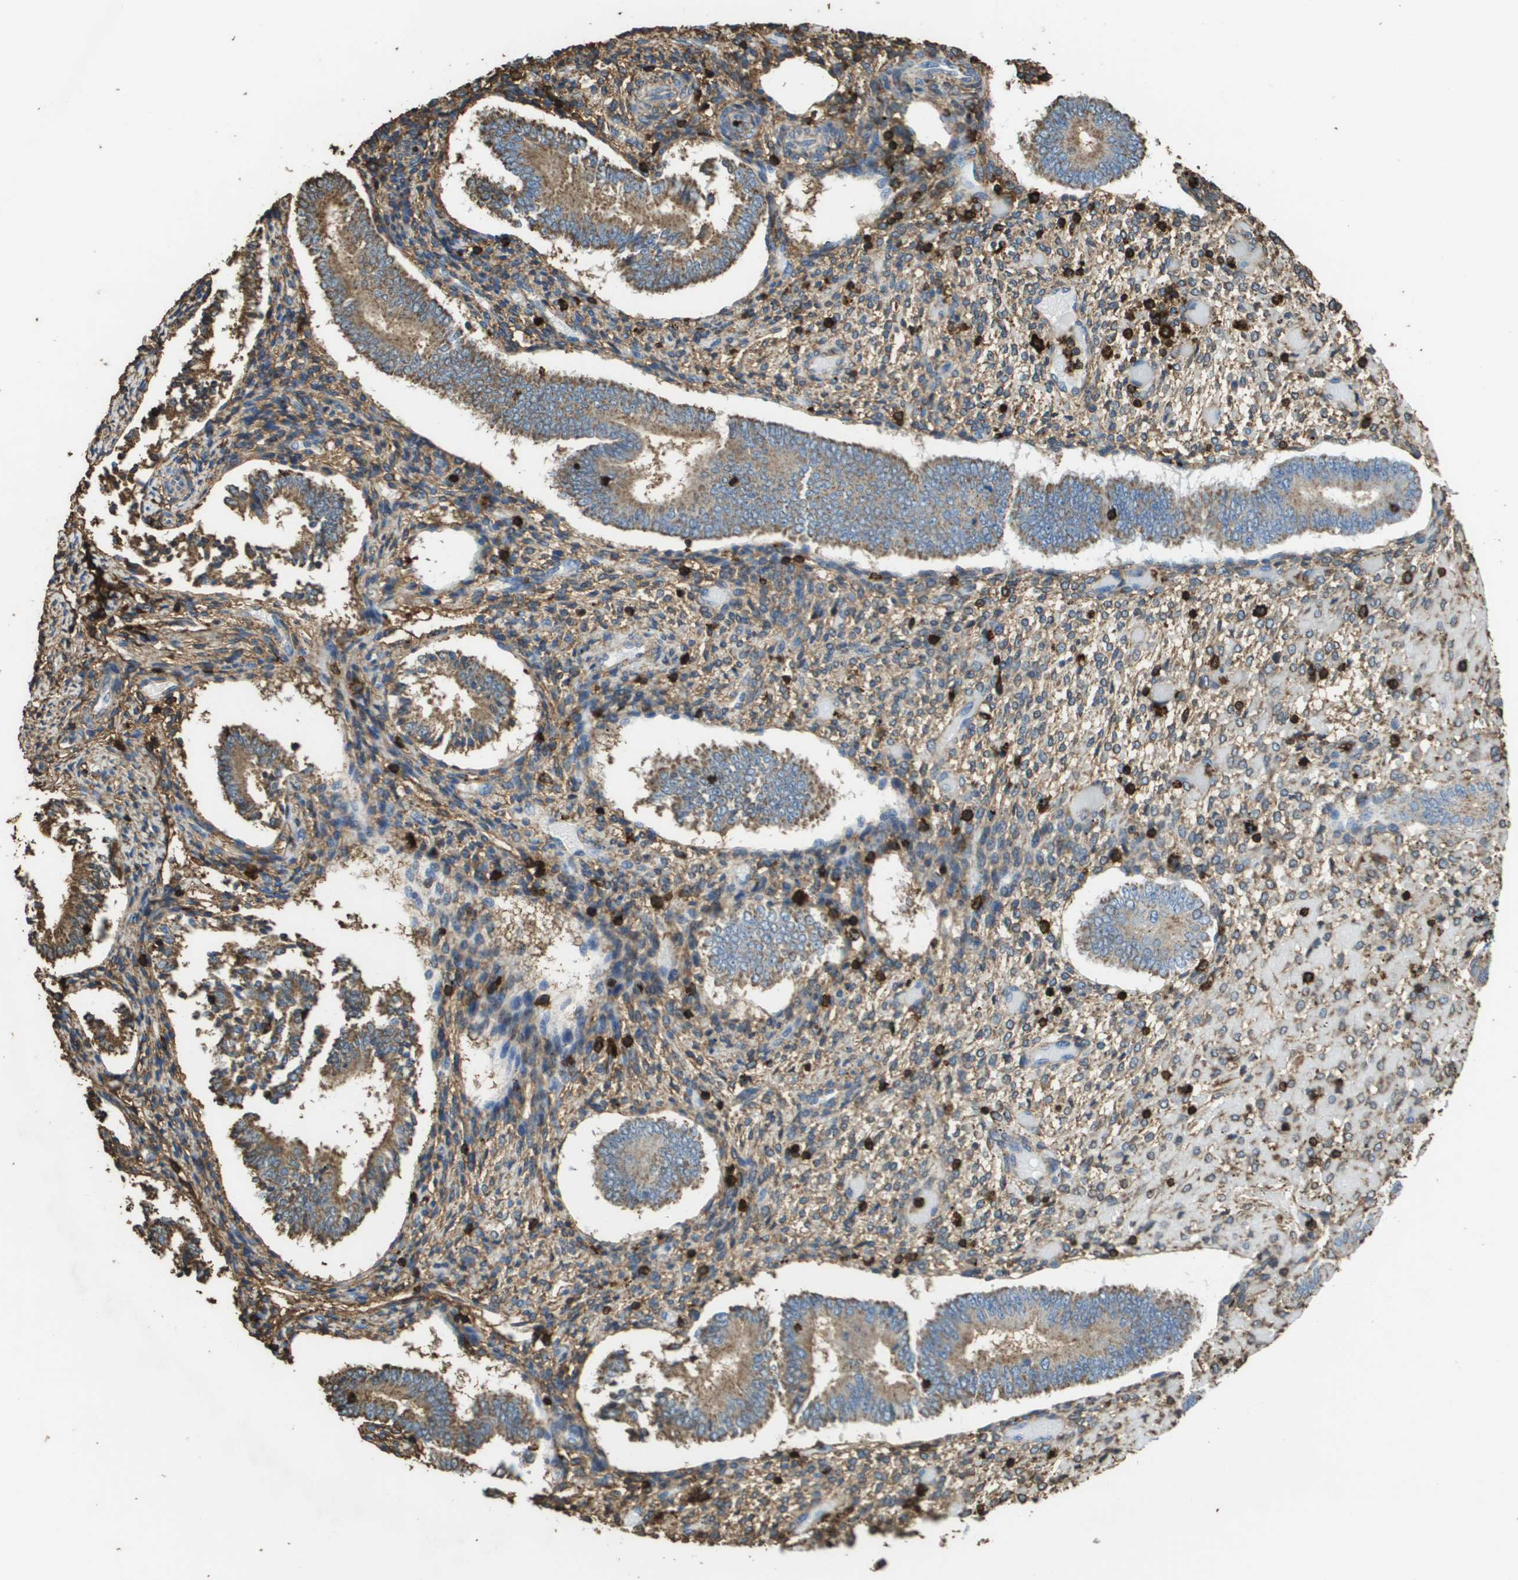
{"staining": {"intensity": "weak", "quantity": ">75%", "location": "cytoplasmic/membranous"}, "tissue": "endometrium", "cell_type": "Cells in endometrial stroma", "image_type": "normal", "snomed": [{"axis": "morphology", "description": "Normal tissue, NOS"}, {"axis": "topography", "description": "Endometrium"}], "caption": "A high-resolution histopathology image shows IHC staining of normal endometrium, which demonstrates weak cytoplasmic/membranous positivity in about >75% of cells in endometrial stroma.", "gene": "PASK", "patient": {"sex": "female", "age": 42}}